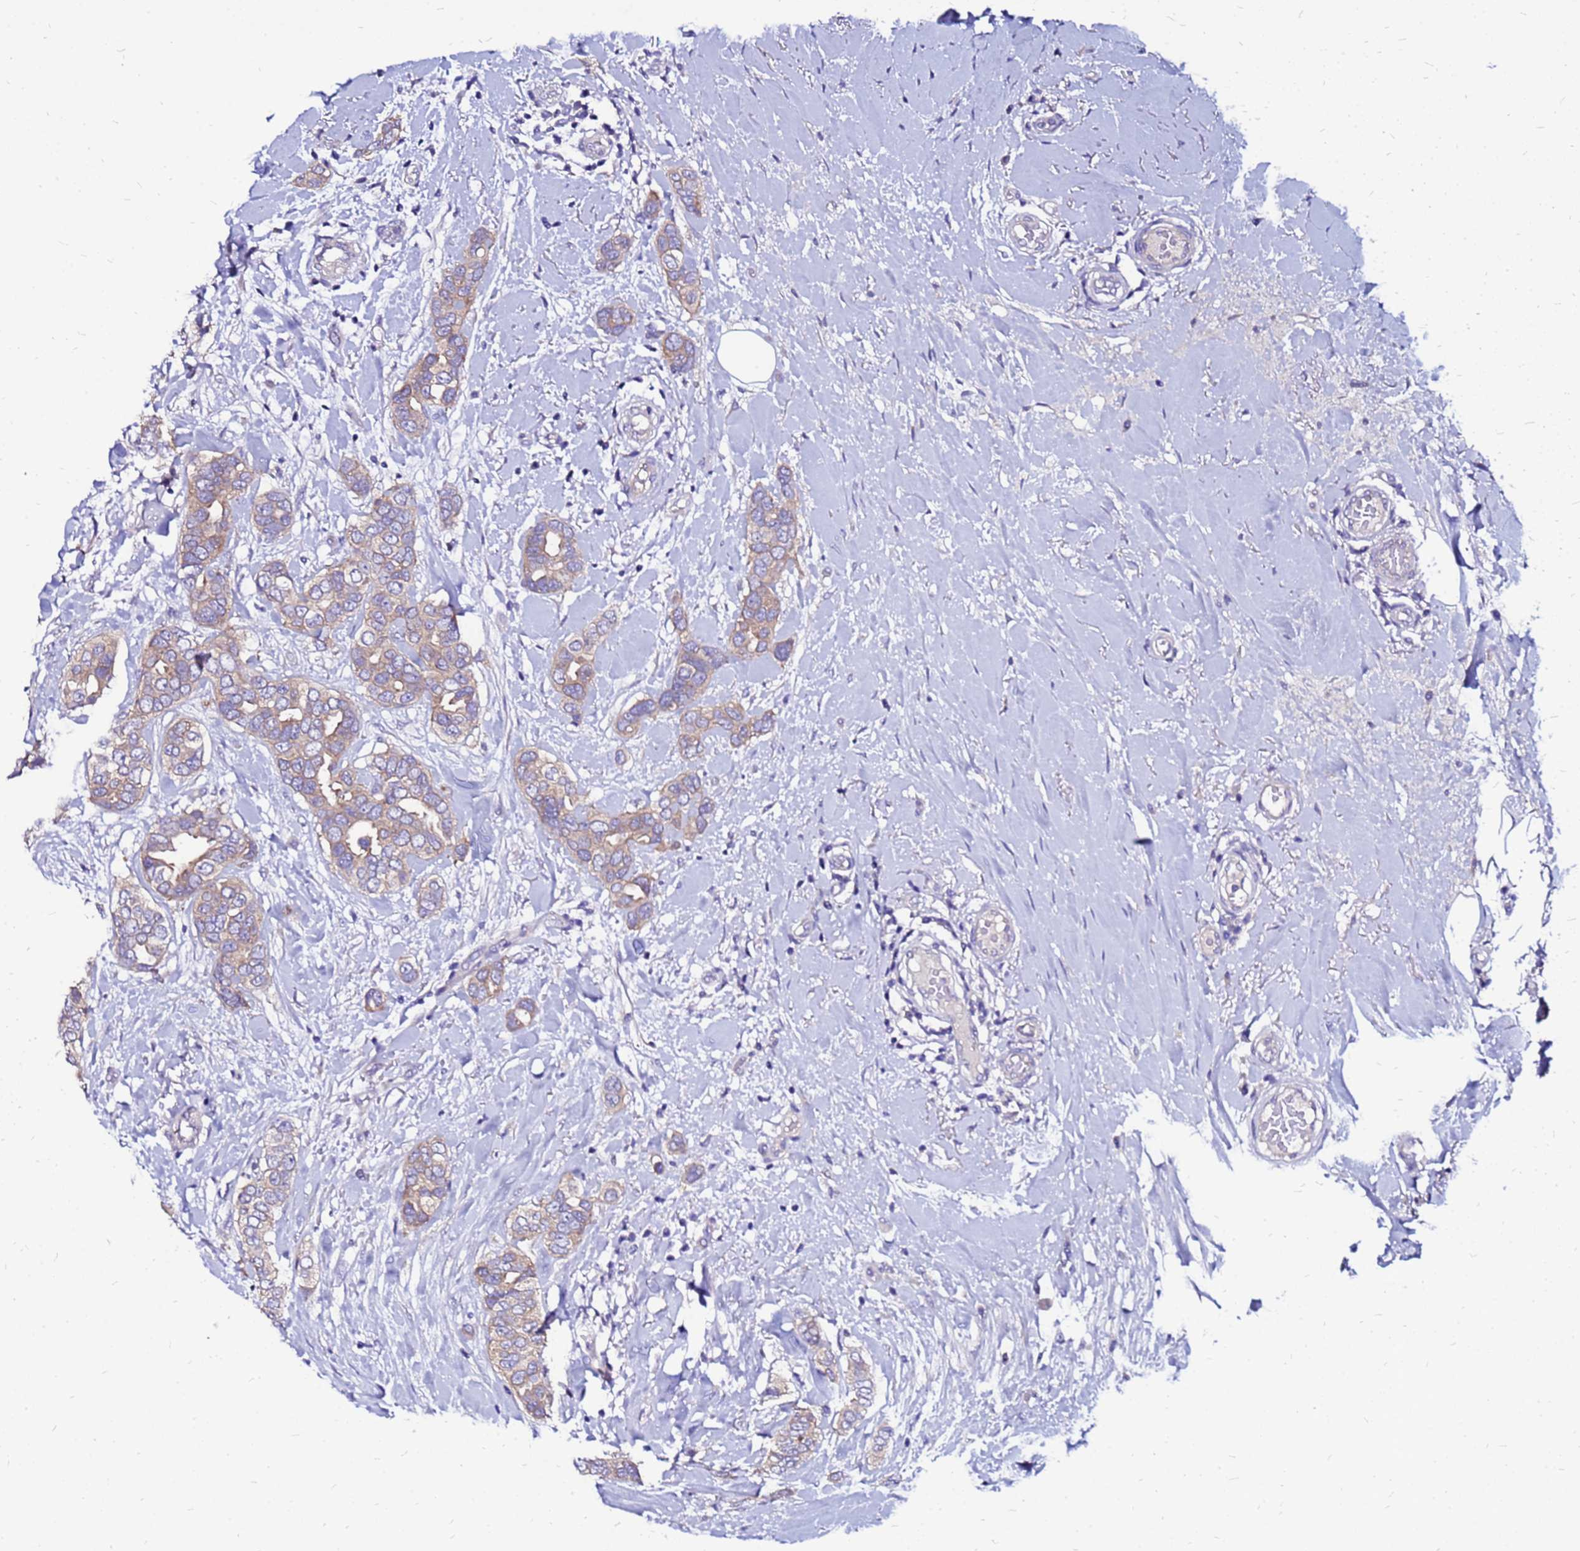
{"staining": {"intensity": "weak", "quantity": "25%-75%", "location": "cytoplasmic/membranous"}, "tissue": "breast cancer", "cell_type": "Tumor cells", "image_type": "cancer", "snomed": [{"axis": "morphology", "description": "Lobular carcinoma"}, {"axis": "topography", "description": "Breast"}], "caption": "Lobular carcinoma (breast) tissue reveals weak cytoplasmic/membranous positivity in approximately 25%-75% of tumor cells", "gene": "ARHGEF5", "patient": {"sex": "female", "age": 51}}